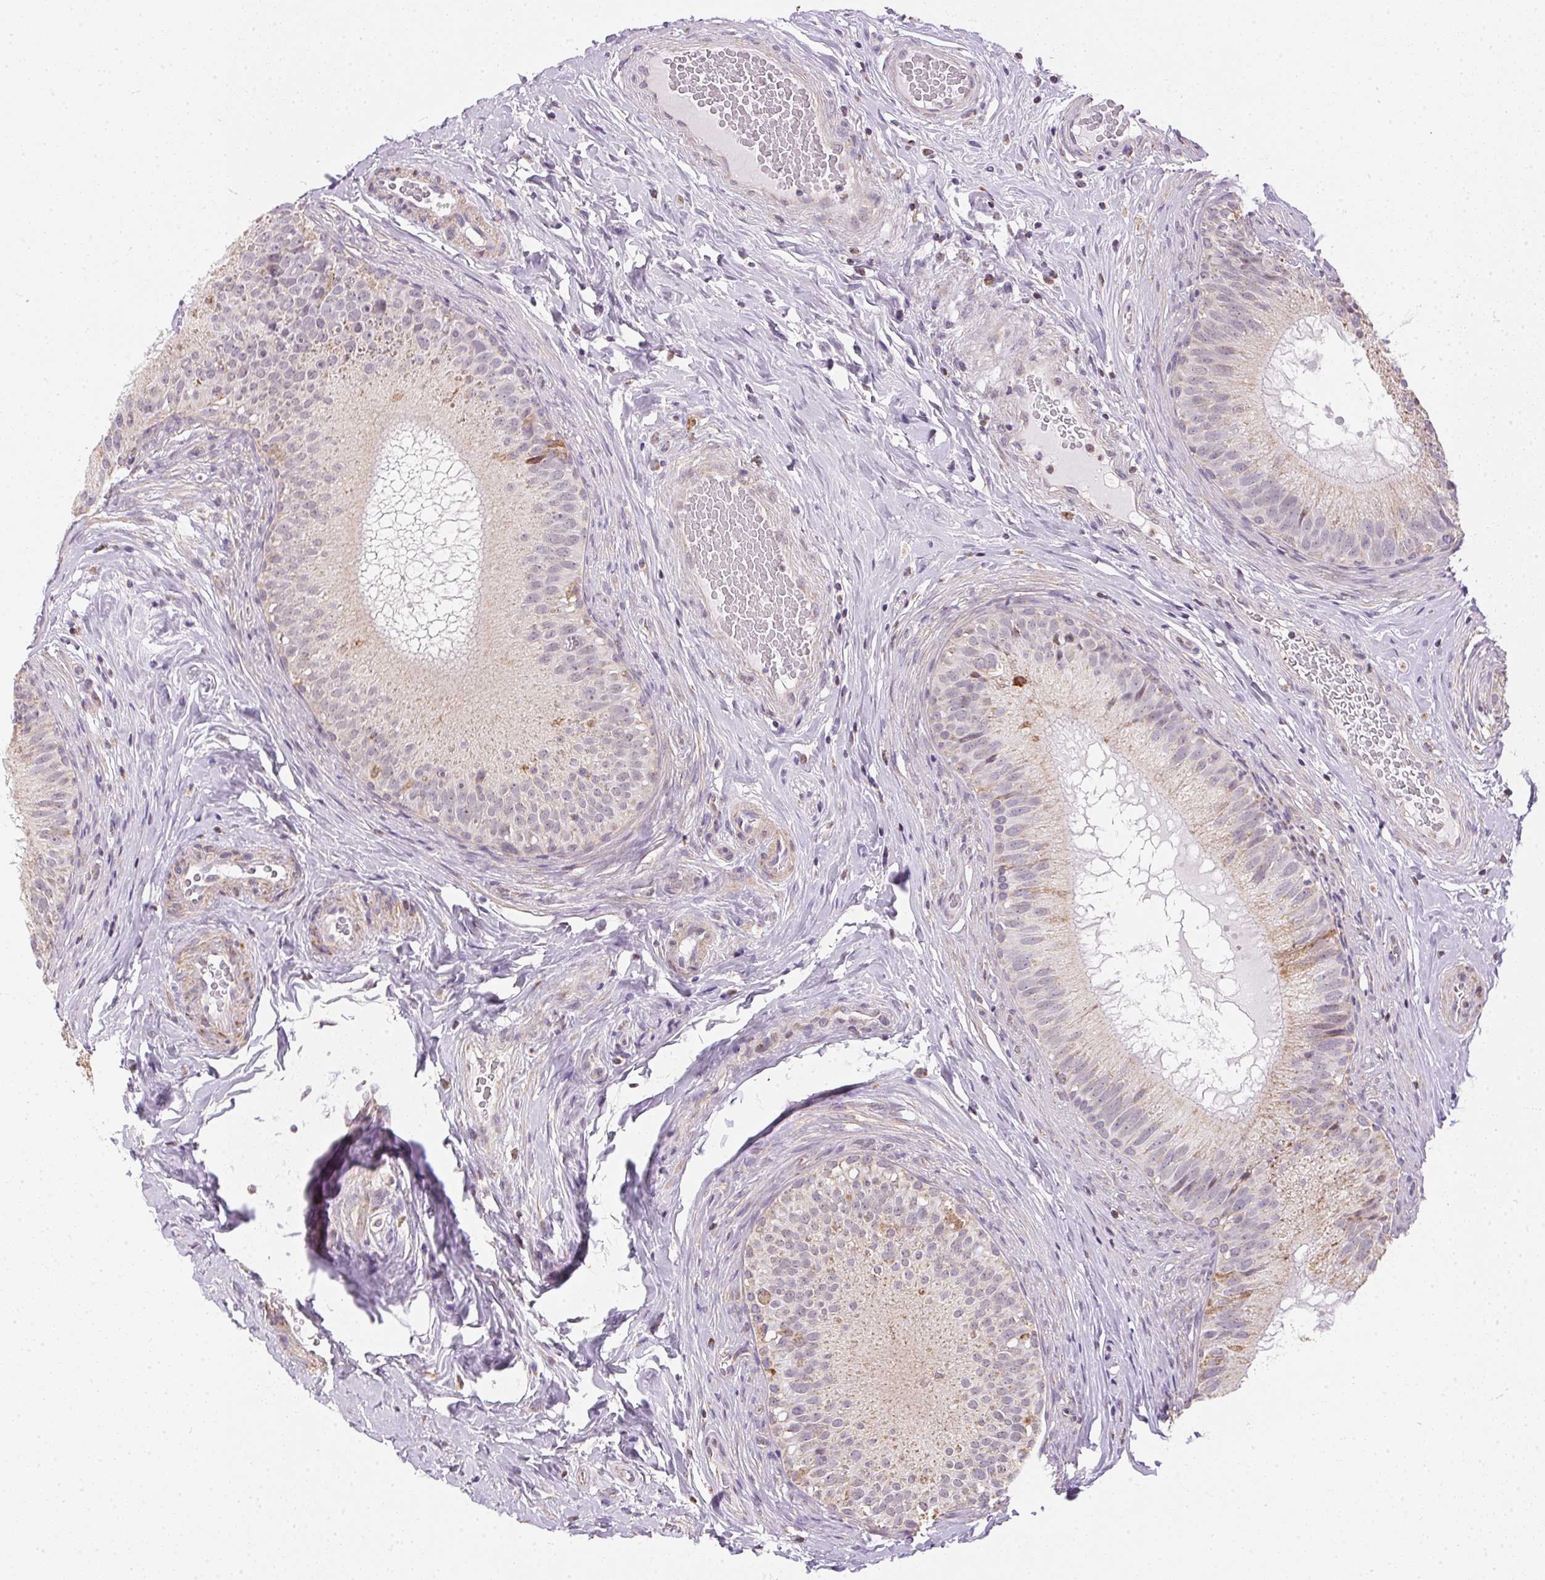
{"staining": {"intensity": "moderate", "quantity": "25%-75%", "location": "cytoplasmic/membranous"}, "tissue": "epididymis", "cell_type": "Glandular cells", "image_type": "normal", "snomed": [{"axis": "morphology", "description": "Normal tissue, NOS"}, {"axis": "topography", "description": "Epididymis"}], "caption": "Protein expression analysis of unremarkable human epididymis reveals moderate cytoplasmic/membranous expression in approximately 25%-75% of glandular cells.", "gene": "MAPK11", "patient": {"sex": "male", "age": 34}}